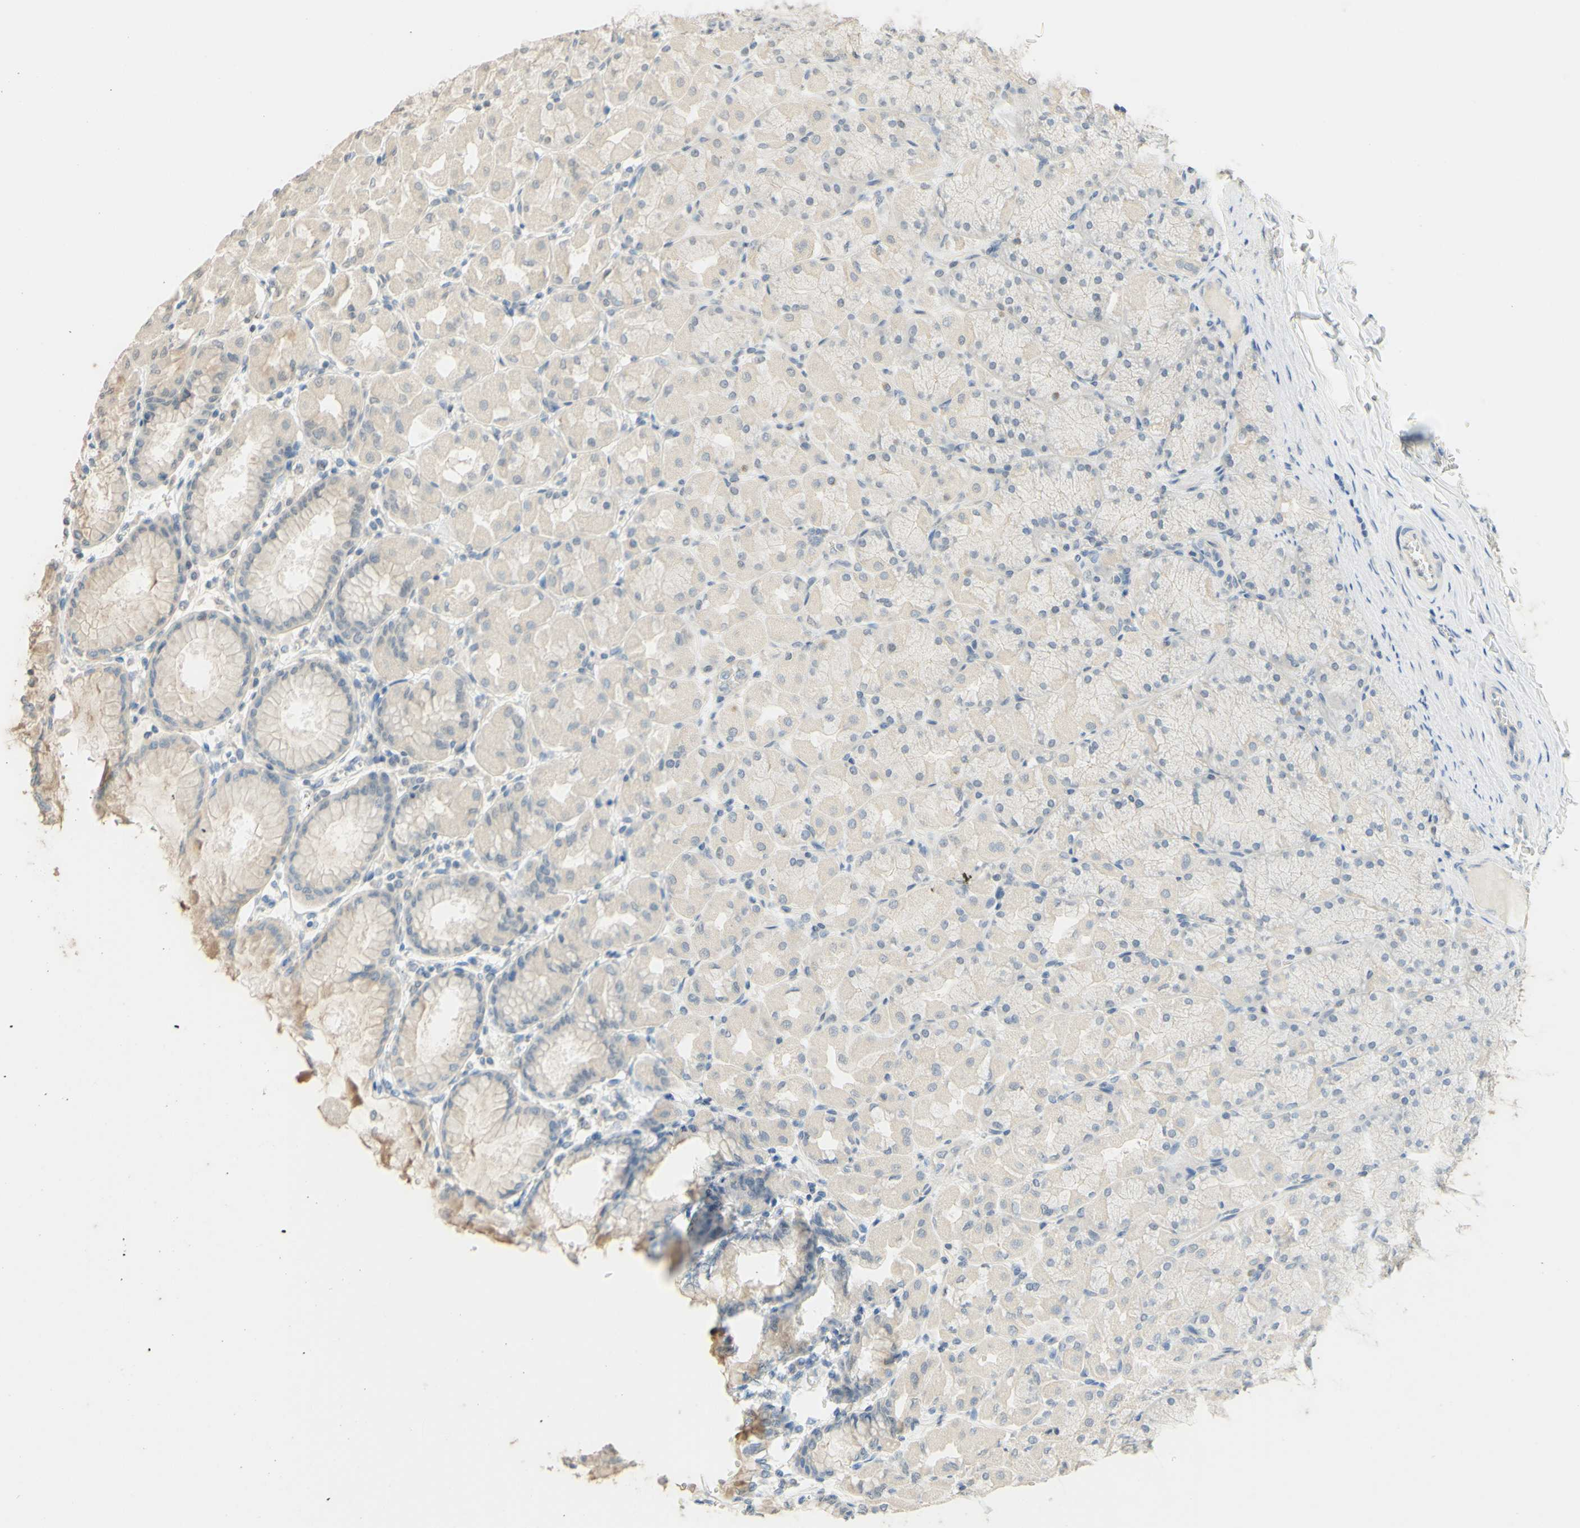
{"staining": {"intensity": "weak", "quantity": ">75%", "location": "cytoplasmic/membranous"}, "tissue": "stomach", "cell_type": "Glandular cells", "image_type": "normal", "snomed": [{"axis": "morphology", "description": "Normal tissue, NOS"}, {"axis": "topography", "description": "Stomach, upper"}], "caption": "This is an image of immunohistochemistry staining of normal stomach, which shows weak positivity in the cytoplasmic/membranous of glandular cells.", "gene": "MAG", "patient": {"sex": "female", "age": 56}}